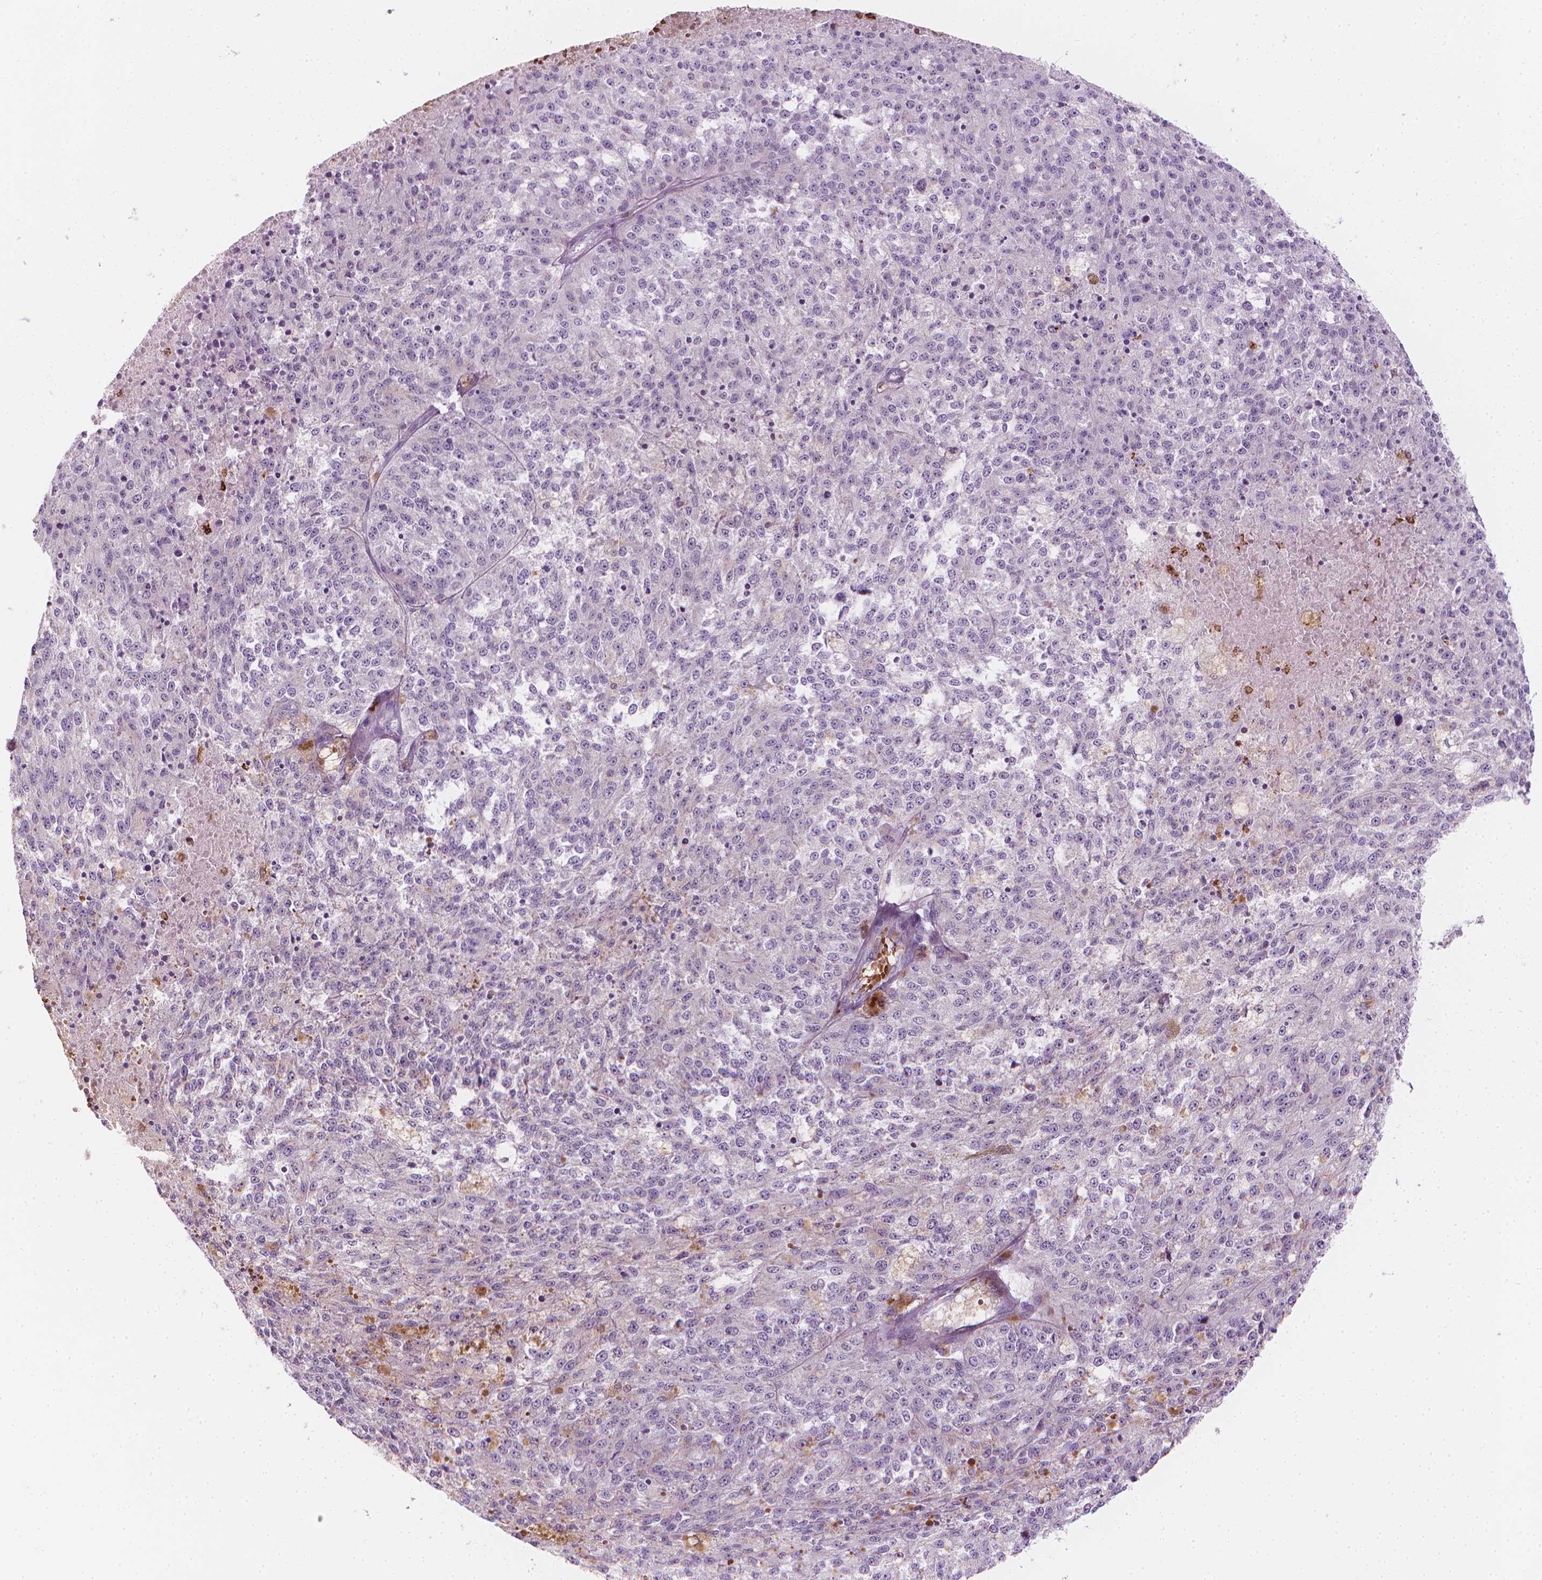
{"staining": {"intensity": "negative", "quantity": "none", "location": "none"}, "tissue": "melanoma", "cell_type": "Tumor cells", "image_type": "cancer", "snomed": [{"axis": "morphology", "description": "Malignant melanoma, Metastatic site"}, {"axis": "topography", "description": "Lymph node"}], "caption": "This is an immunohistochemistry (IHC) photomicrograph of human malignant melanoma (metastatic site). There is no expression in tumor cells.", "gene": "CES1", "patient": {"sex": "female", "age": 64}}